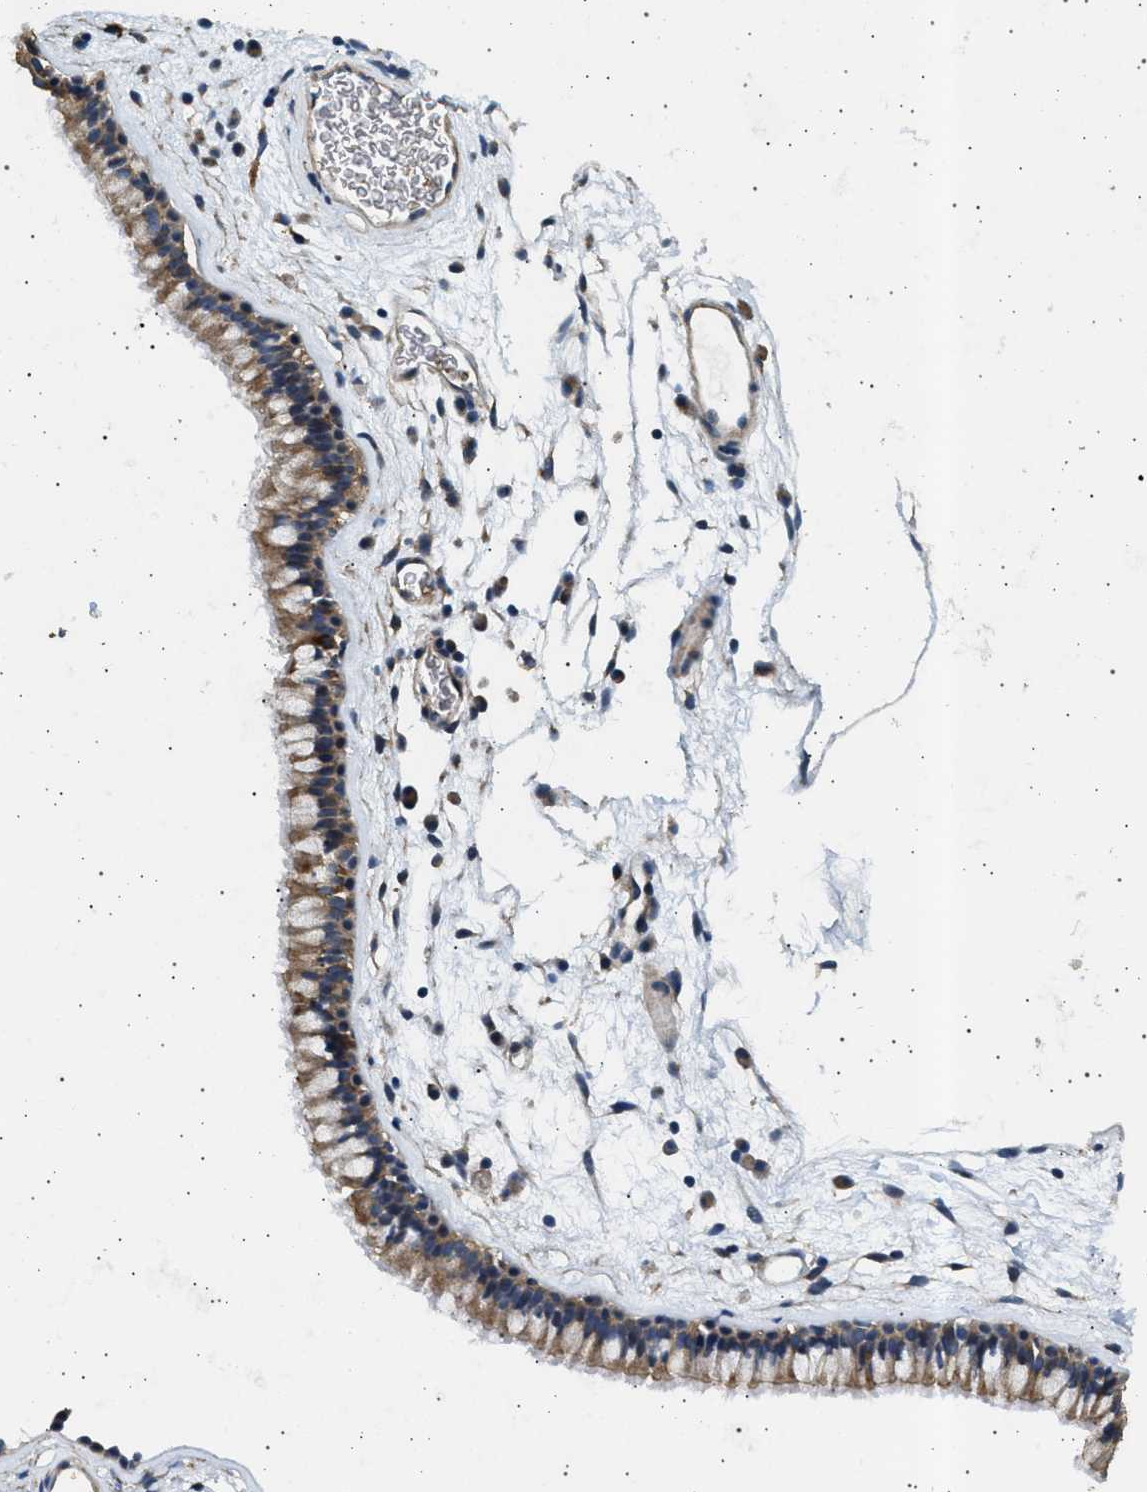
{"staining": {"intensity": "moderate", "quantity": ">75%", "location": "cytoplasmic/membranous"}, "tissue": "nasopharynx", "cell_type": "Respiratory epithelial cells", "image_type": "normal", "snomed": [{"axis": "morphology", "description": "Normal tissue, NOS"}, {"axis": "morphology", "description": "Inflammation, NOS"}, {"axis": "topography", "description": "Nasopharynx"}], "caption": "The image reveals immunohistochemical staining of unremarkable nasopharynx. There is moderate cytoplasmic/membranous positivity is present in about >75% of respiratory epithelial cells.", "gene": "KCNA4", "patient": {"sex": "male", "age": 48}}